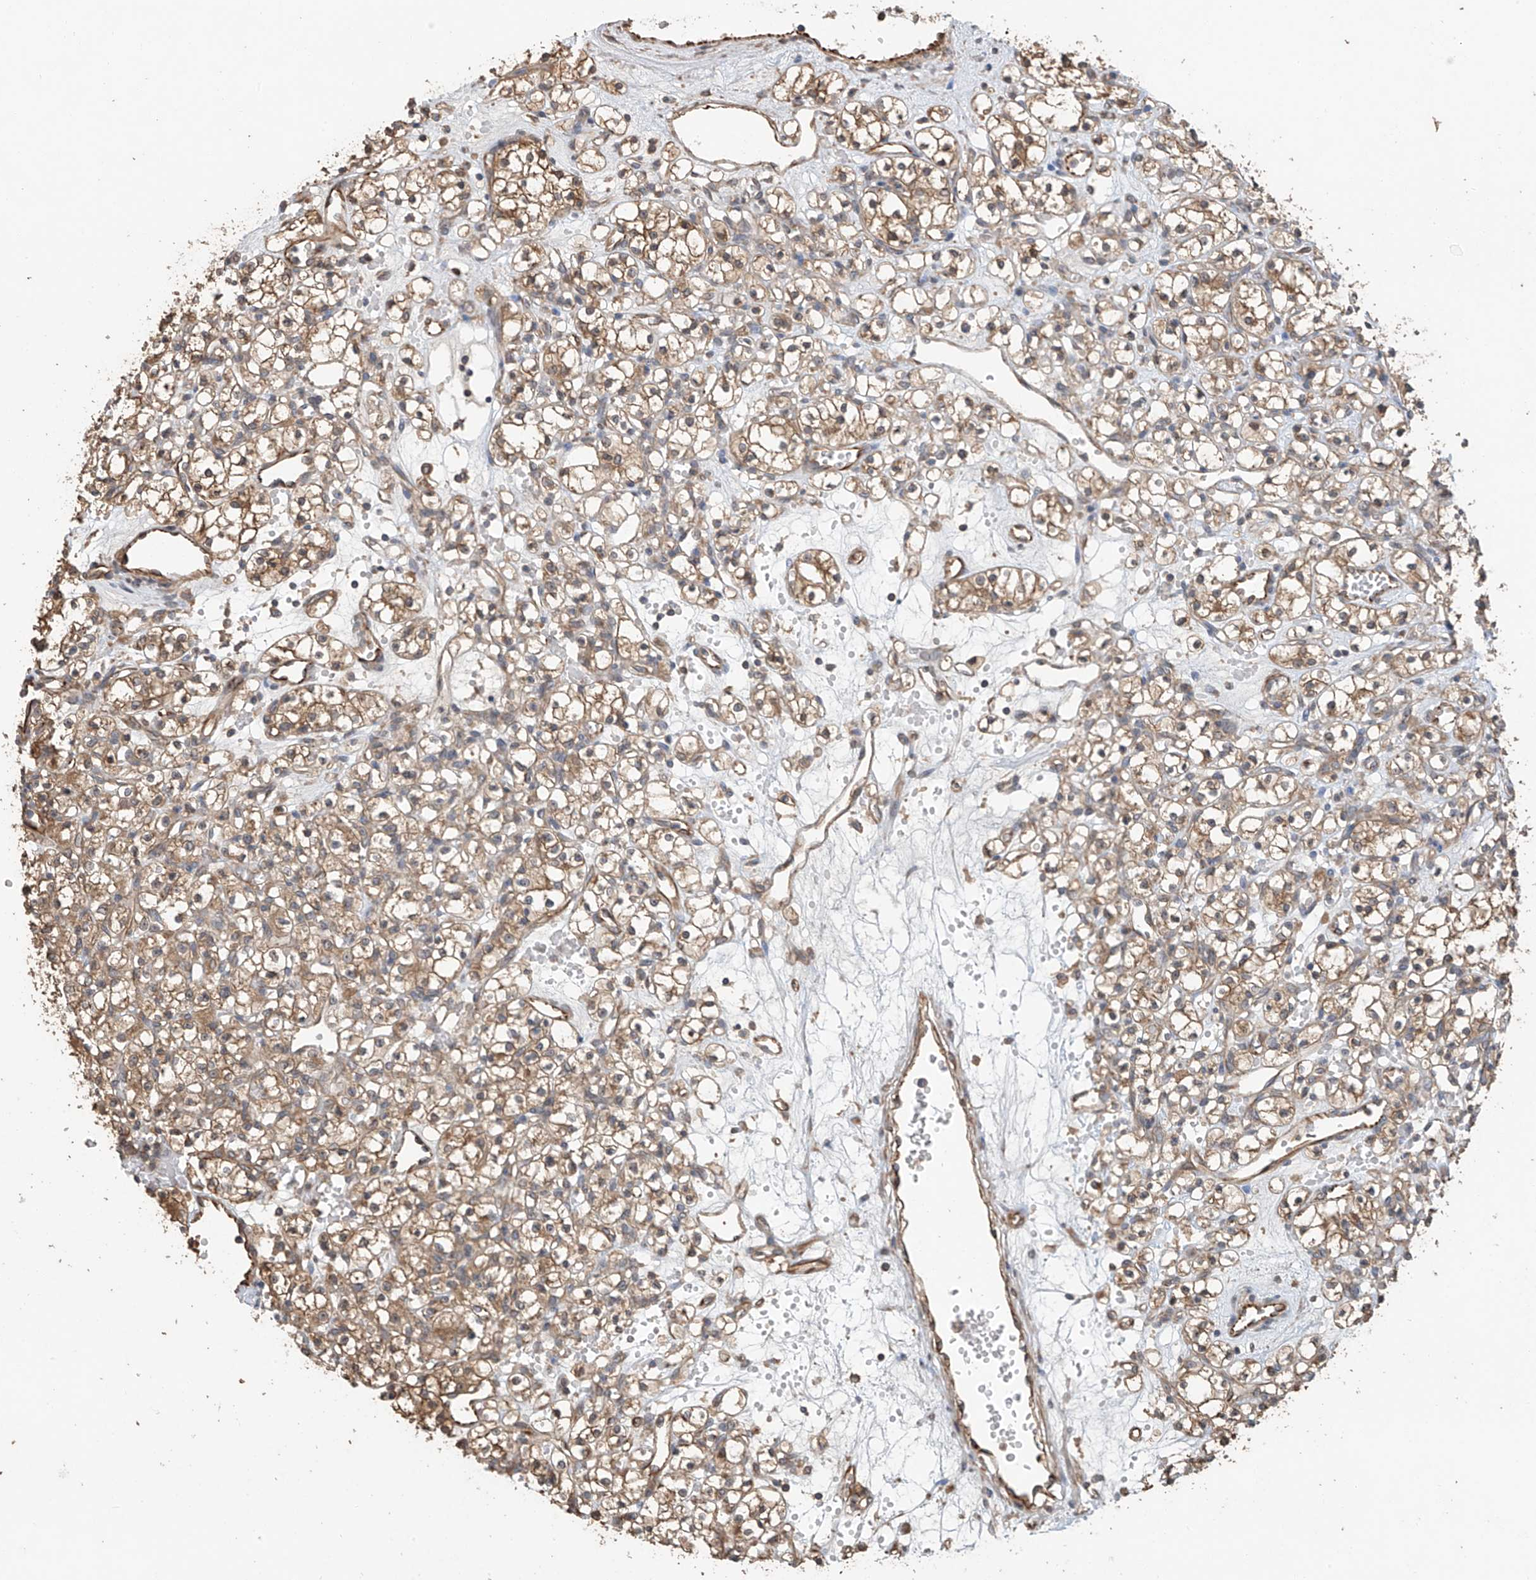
{"staining": {"intensity": "moderate", "quantity": "25%-75%", "location": "cytoplasmic/membranous"}, "tissue": "renal cancer", "cell_type": "Tumor cells", "image_type": "cancer", "snomed": [{"axis": "morphology", "description": "Adenocarcinoma, NOS"}, {"axis": "topography", "description": "Kidney"}], "caption": "An immunohistochemistry photomicrograph of tumor tissue is shown. Protein staining in brown shows moderate cytoplasmic/membranous positivity in adenocarcinoma (renal) within tumor cells.", "gene": "AGBL5", "patient": {"sex": "female", "age": 59}}